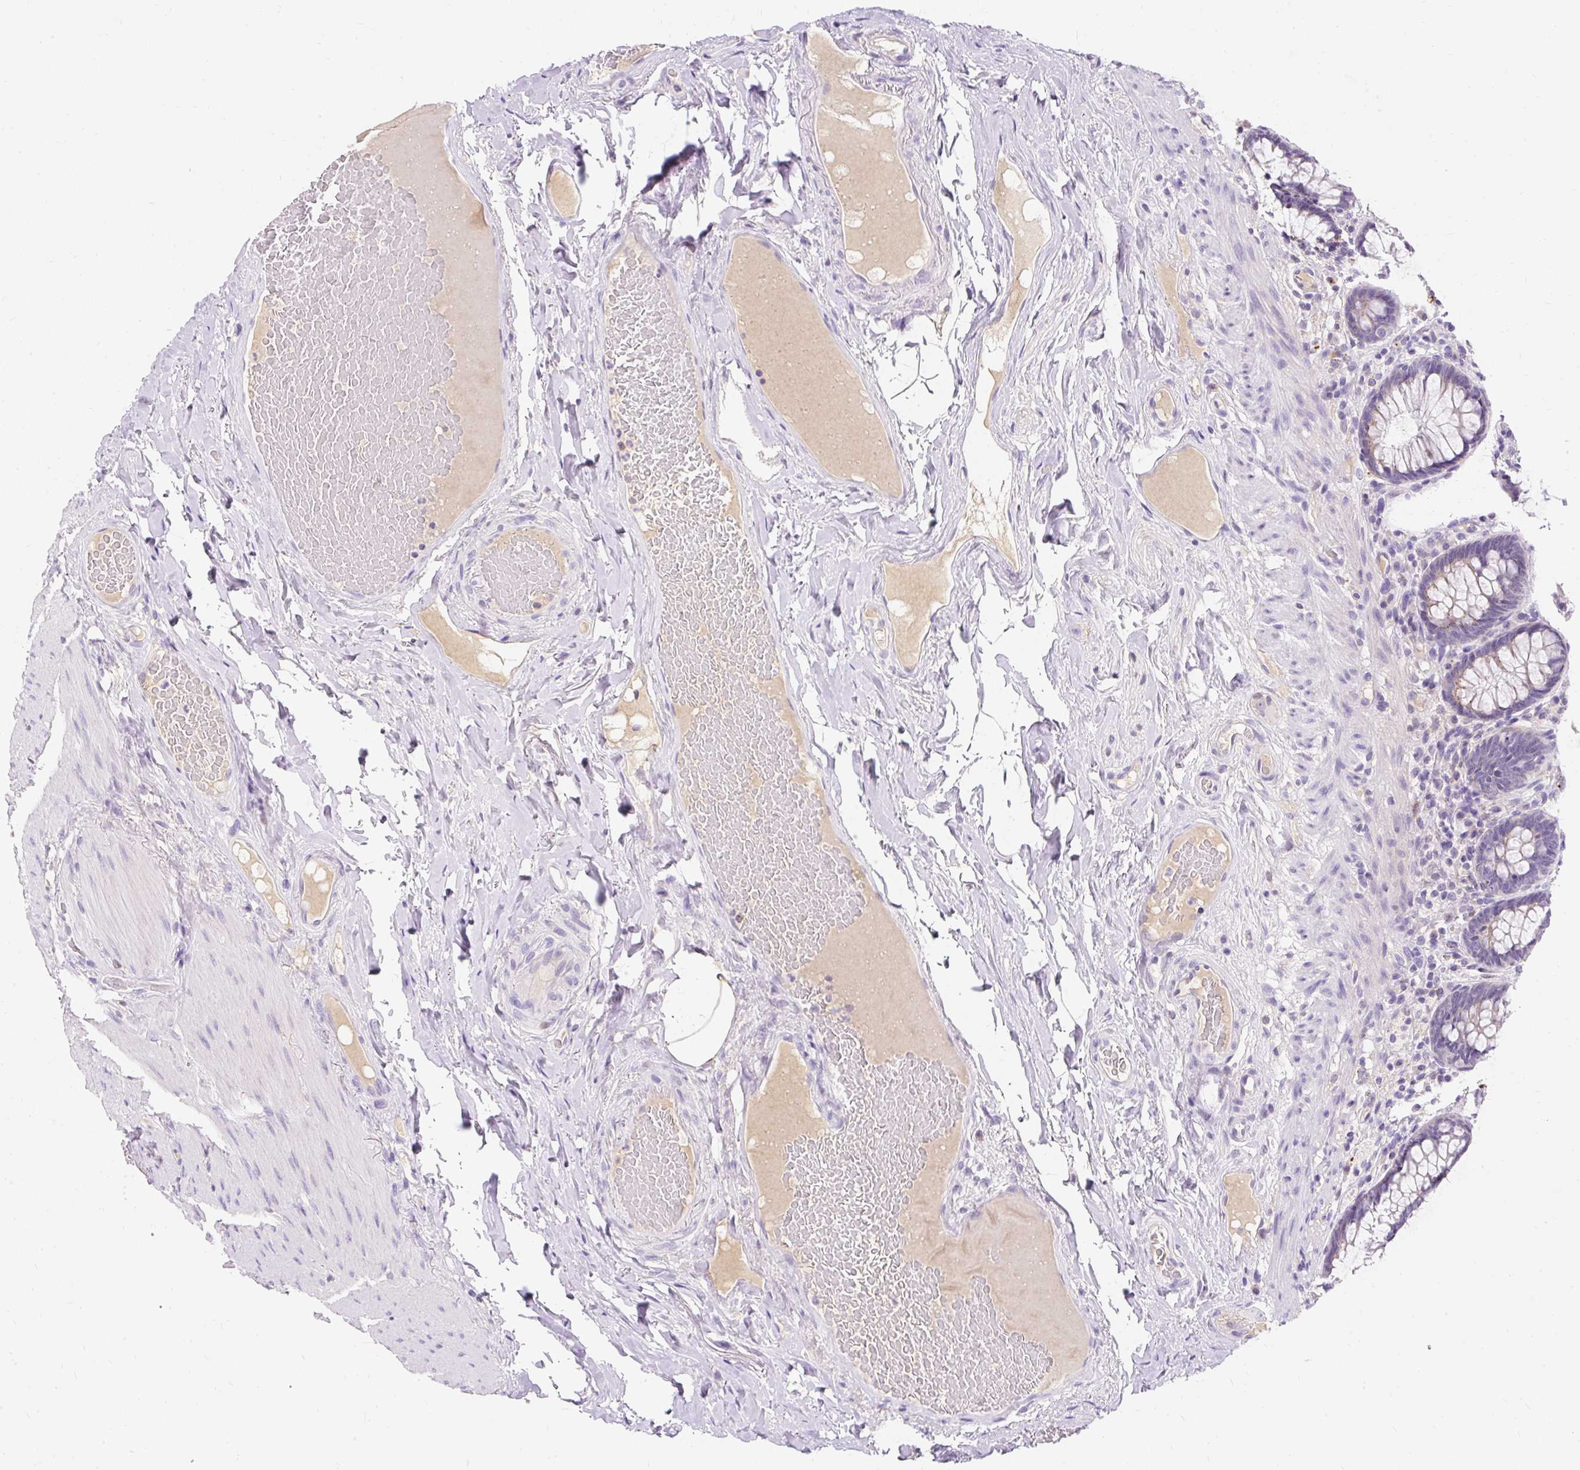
{"staining": {"intensity": "negative", "quantity": "none", "location": "none"}, "tissue": "rectum", "cell_type": "Glandular cells", "image_type": "normal", "snomed": [{"axis": "morphology", "description": "Normal tissue, NOS"}, {"axis": "topography", "description": "Rectum"}], "caption": "Immunohistochemical staining of unremarkable rectum reveals no significant expression in glandular cells. (DAB immunohistochemistry (IHC) visualized using brightfield microscopy, high magnification).", "gene": "TMEM150C", "patient": {"sex": "male", "age": 83}}